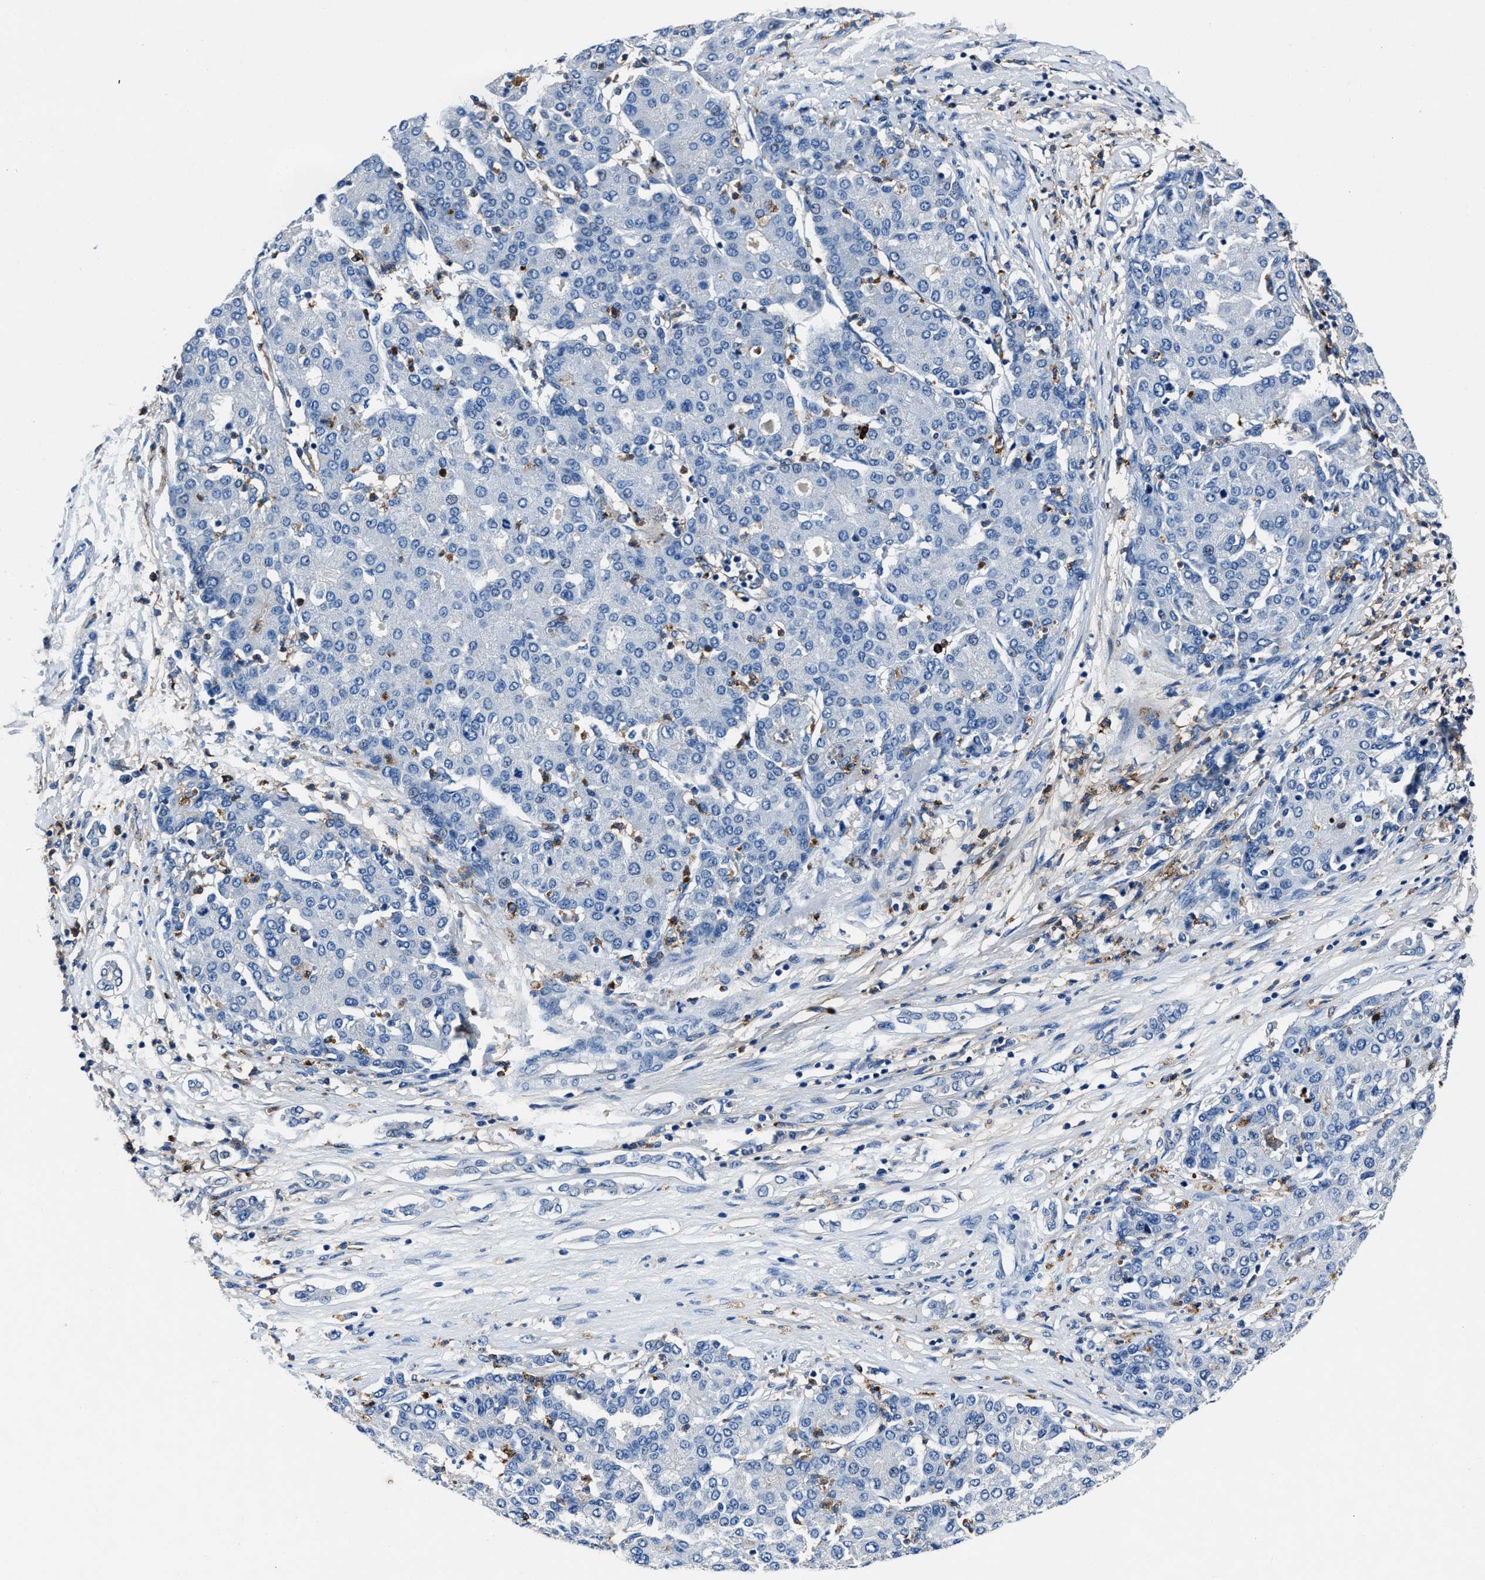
{"staining": {"intensity": "negative", "quantity": "none", "location": "none"}, "tissue": "liver cancer", "cell_type": "Tumor cells", "image_type": "cancer", "snomed": [{"axis": "morphology", "description": "Carcinoma, Hepatocellular, NOS"}, {"axis": "topography", "description": "Liver"}], "caption": "Tumor cells are negative for protein expression in human liver cancer (hepatocellular carcinoma).", "gene": "FGL2", "patient": {"sex": "male", "age": 65}}